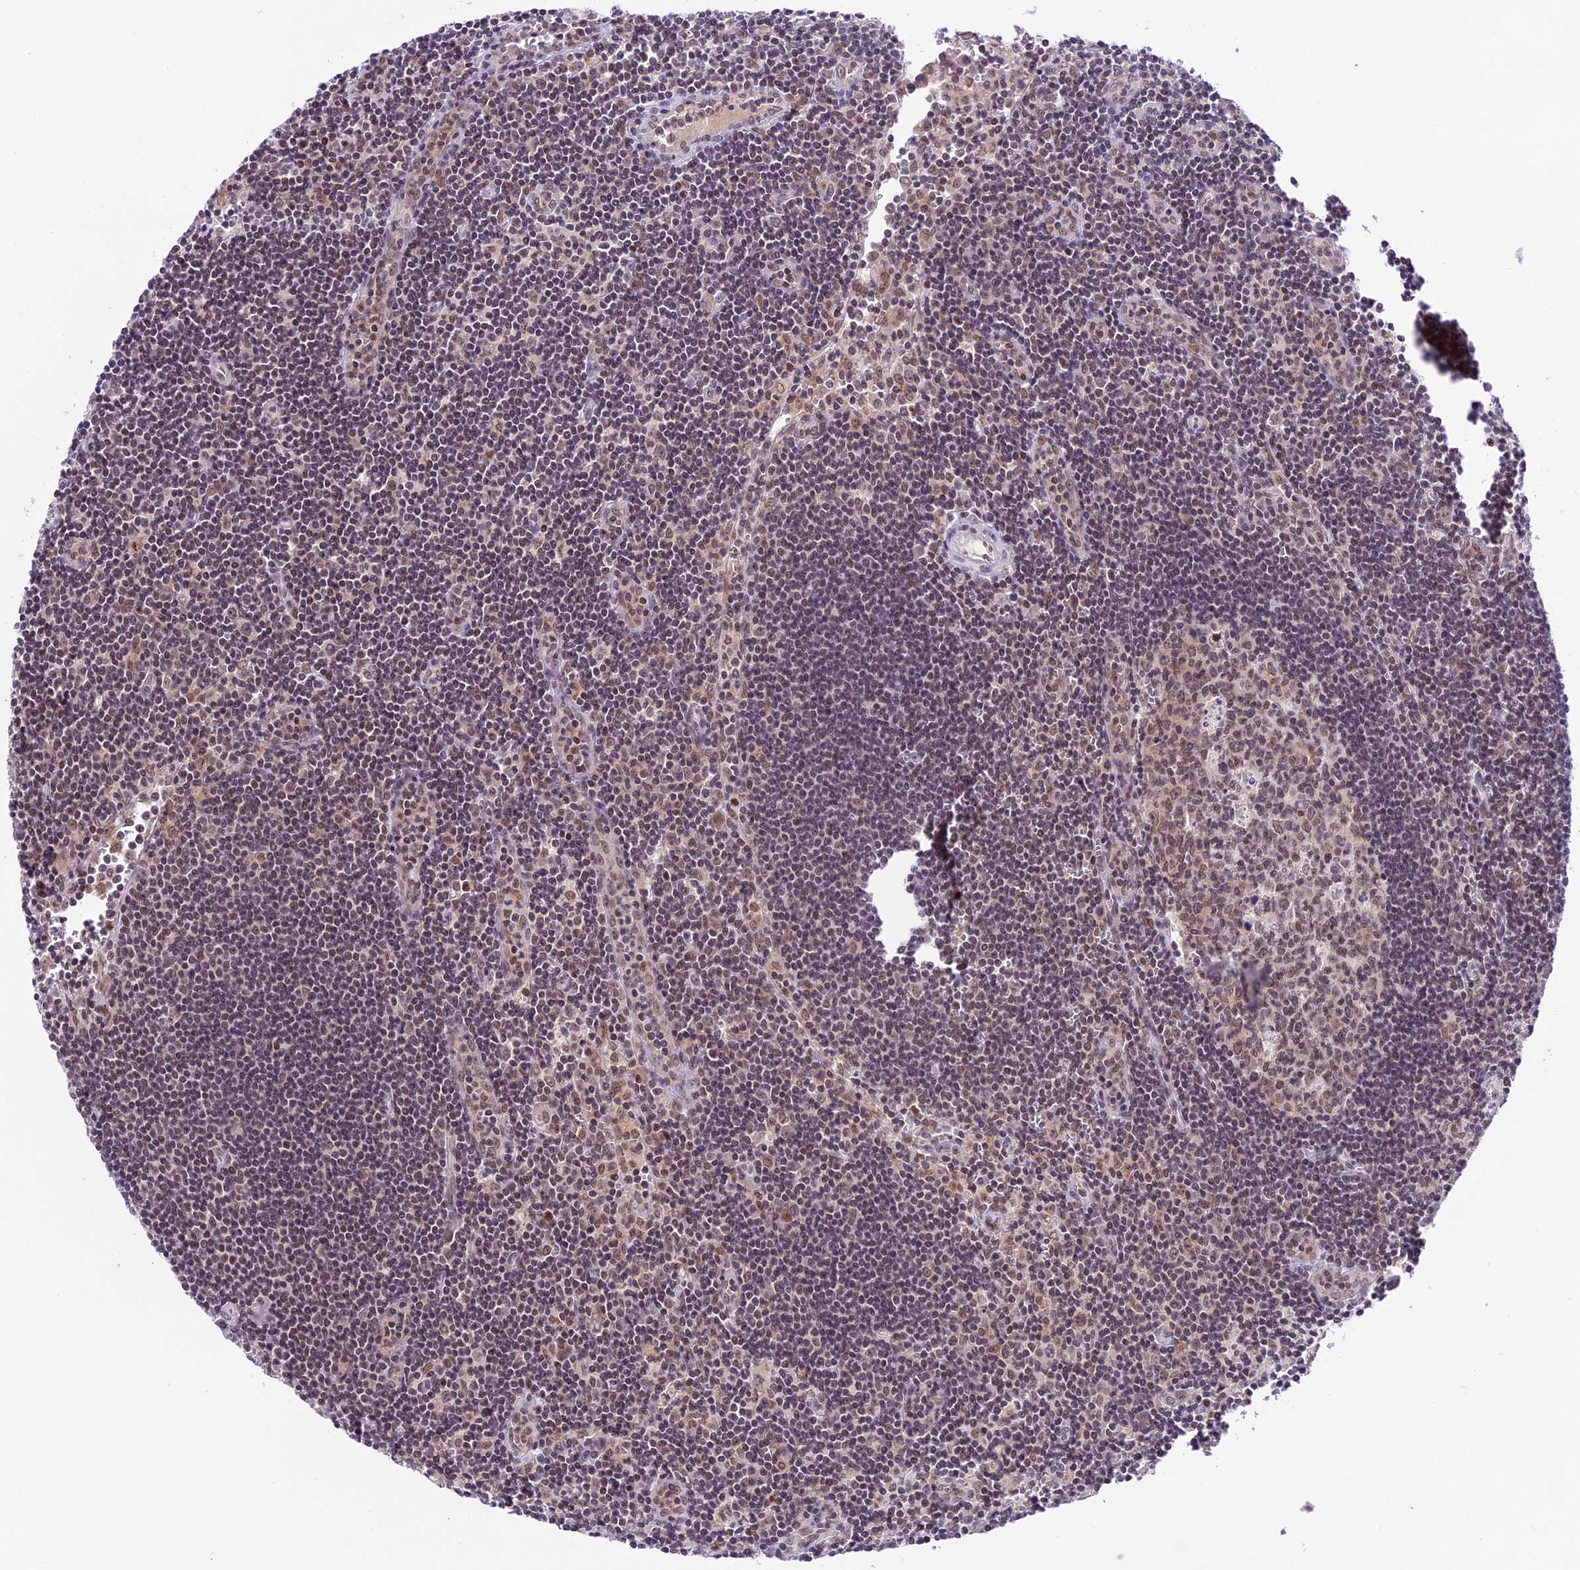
{"staining": {"intensity": "moderate", "quantity": ">75%", "location": "nuclear"}, "tissue": "lymph node", "cell_type": "Germinal center cells", "image_type": "normal", "snomed": [{"axis": "morphology", "description": "Normal tissue, NOS"}, {"axis": "topography", "description": "Lymph node"}], "caption": "Protein staining by immunohistochemistry shows moderate nuclear staining in approximately >75% of germinal center cells in benign lymph node. The protein is stained brown, and the nuclei are stained in blue (DAB IHC with brightfield microscopy, high magnification).", "gene": "SHKBP1", "patient": {"sex": "female", "age": 32}}